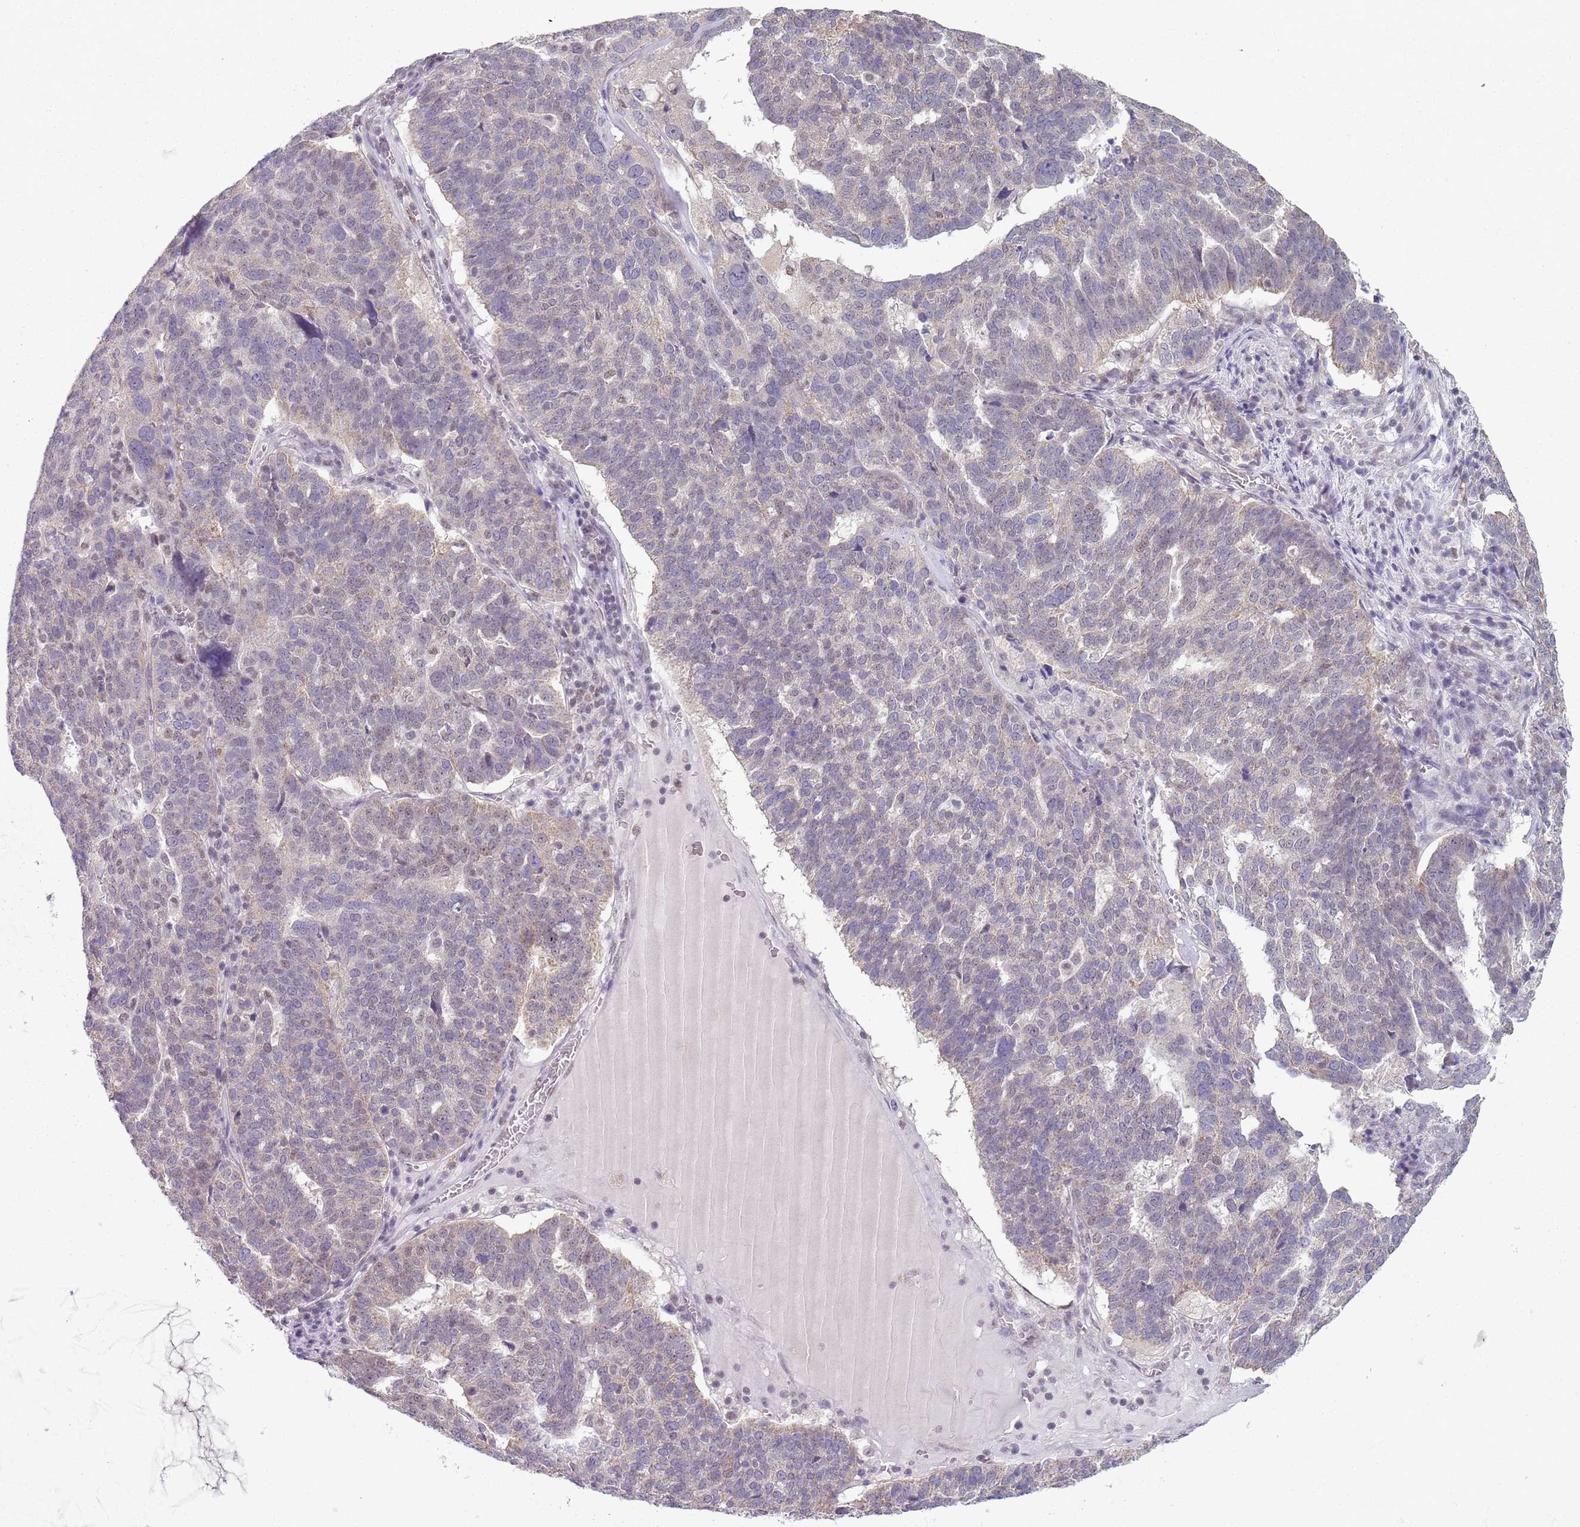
{"staining": {"intensity": "negative", "quantity": "none", "location": "none"}, "tissue": "ovarian cancer", "cell_type": "Tumor cells", "image_type": "cancer", "snomed": [{"axis": "morphology", "description": "Cystadenocarcinoma, serous, NOS"}, {"axis": "topography", "description": "Ovary"}], "caption": "Immunohistochemical staining of serous cystadenocarcinoma (ovarian) exhibits no significant staining in tumor cells.", "gene": "SMARCAL1", "patient": {"sex": "female", "age": 59}}